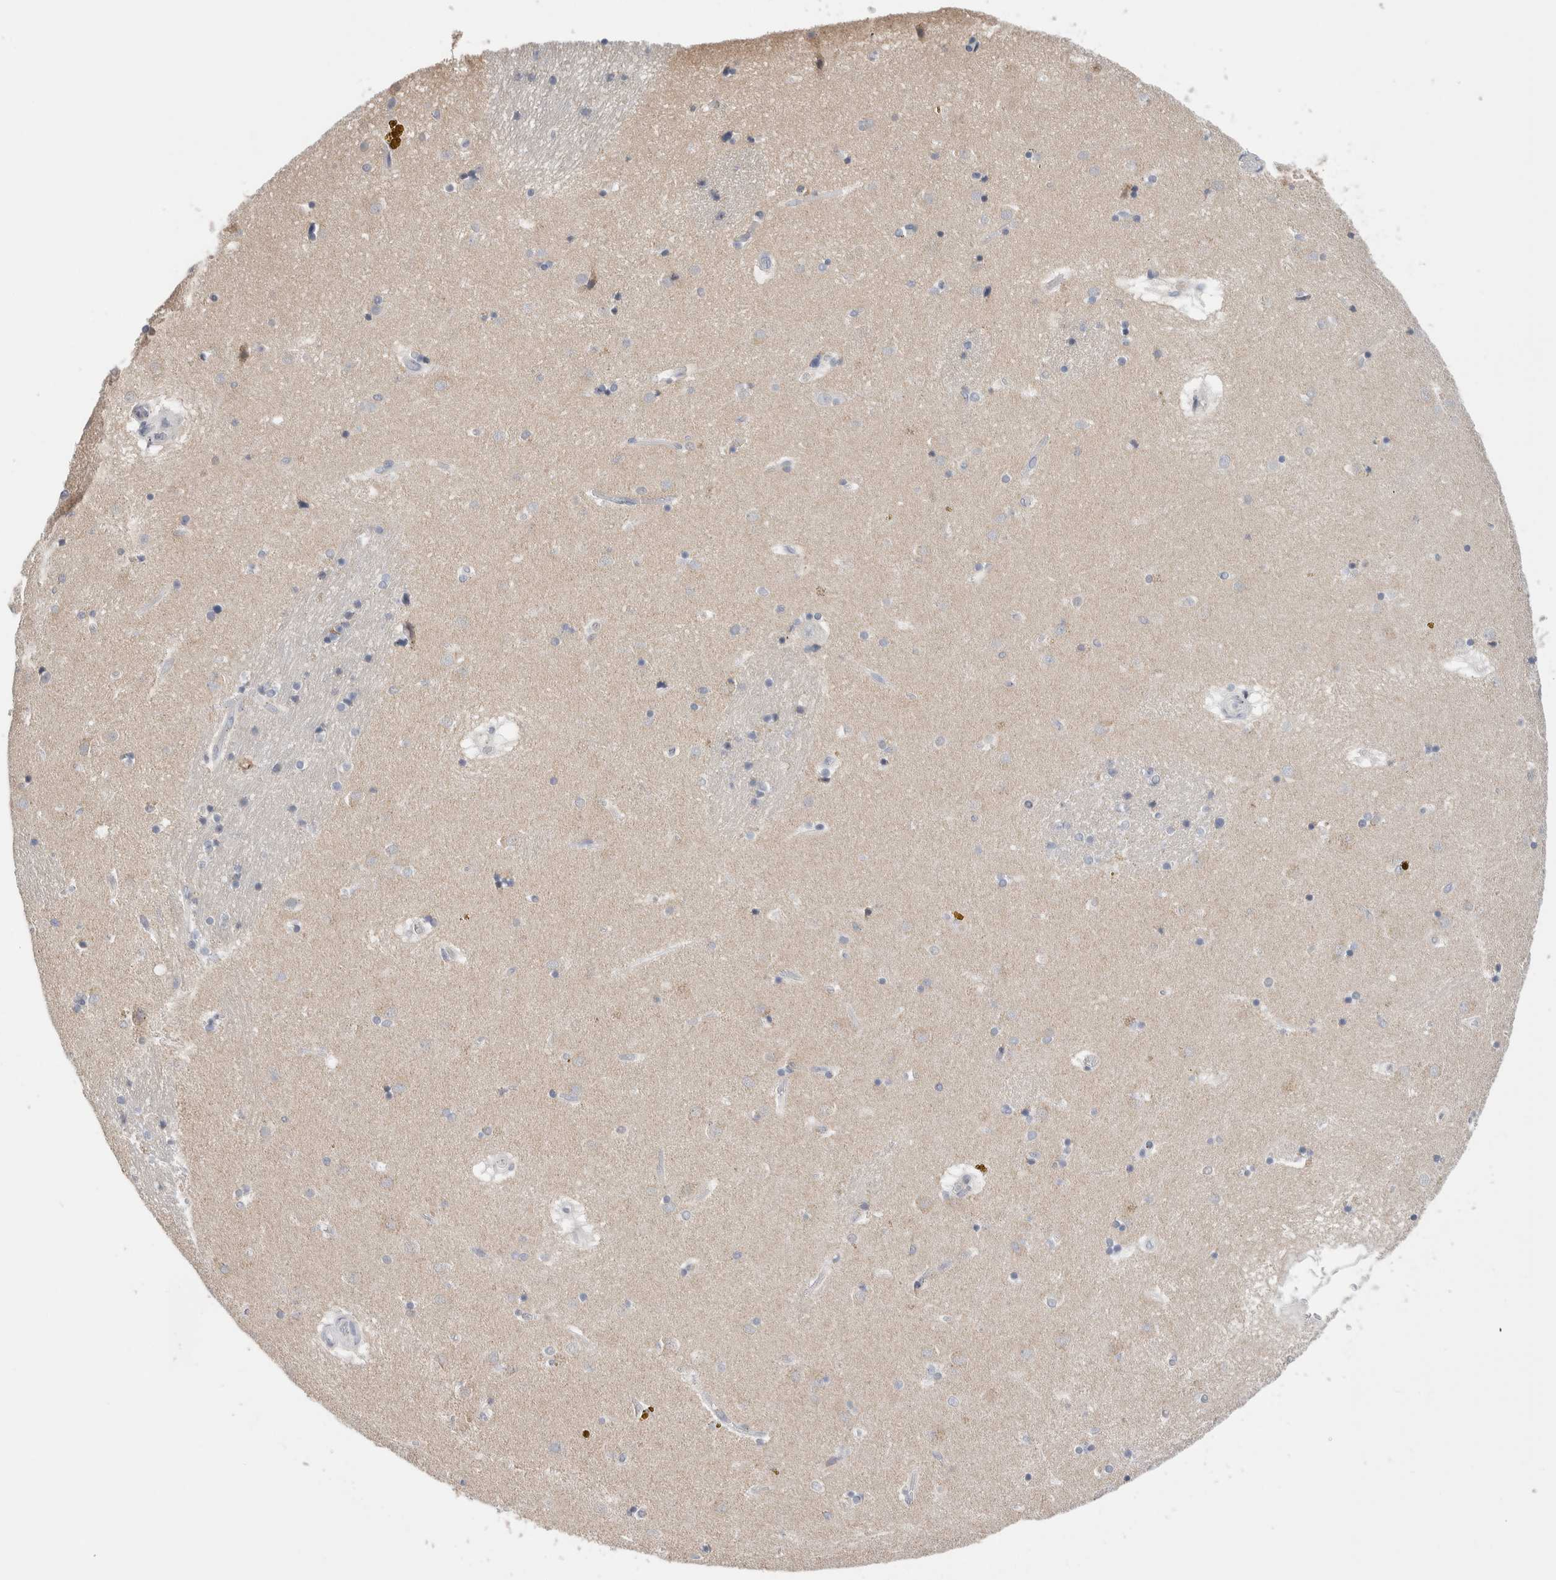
{"staining": {"intensity": "negative", "quantity": "none", "location": "none"}, "tissue": "caudate", "cell_type": "Glial cells", "image_type": "normal", "snomed": [{"axis": "morphology", "description": "Normal tissue, NOS"}, {"axis": "topography", "description": "Lateral ventricle wall"}], "caption": "Immunohistochemistry of benign caudate shows no expression in glial cells.", "gene": "SCN2A", "patient": {"sex": "male", "age": 70}}